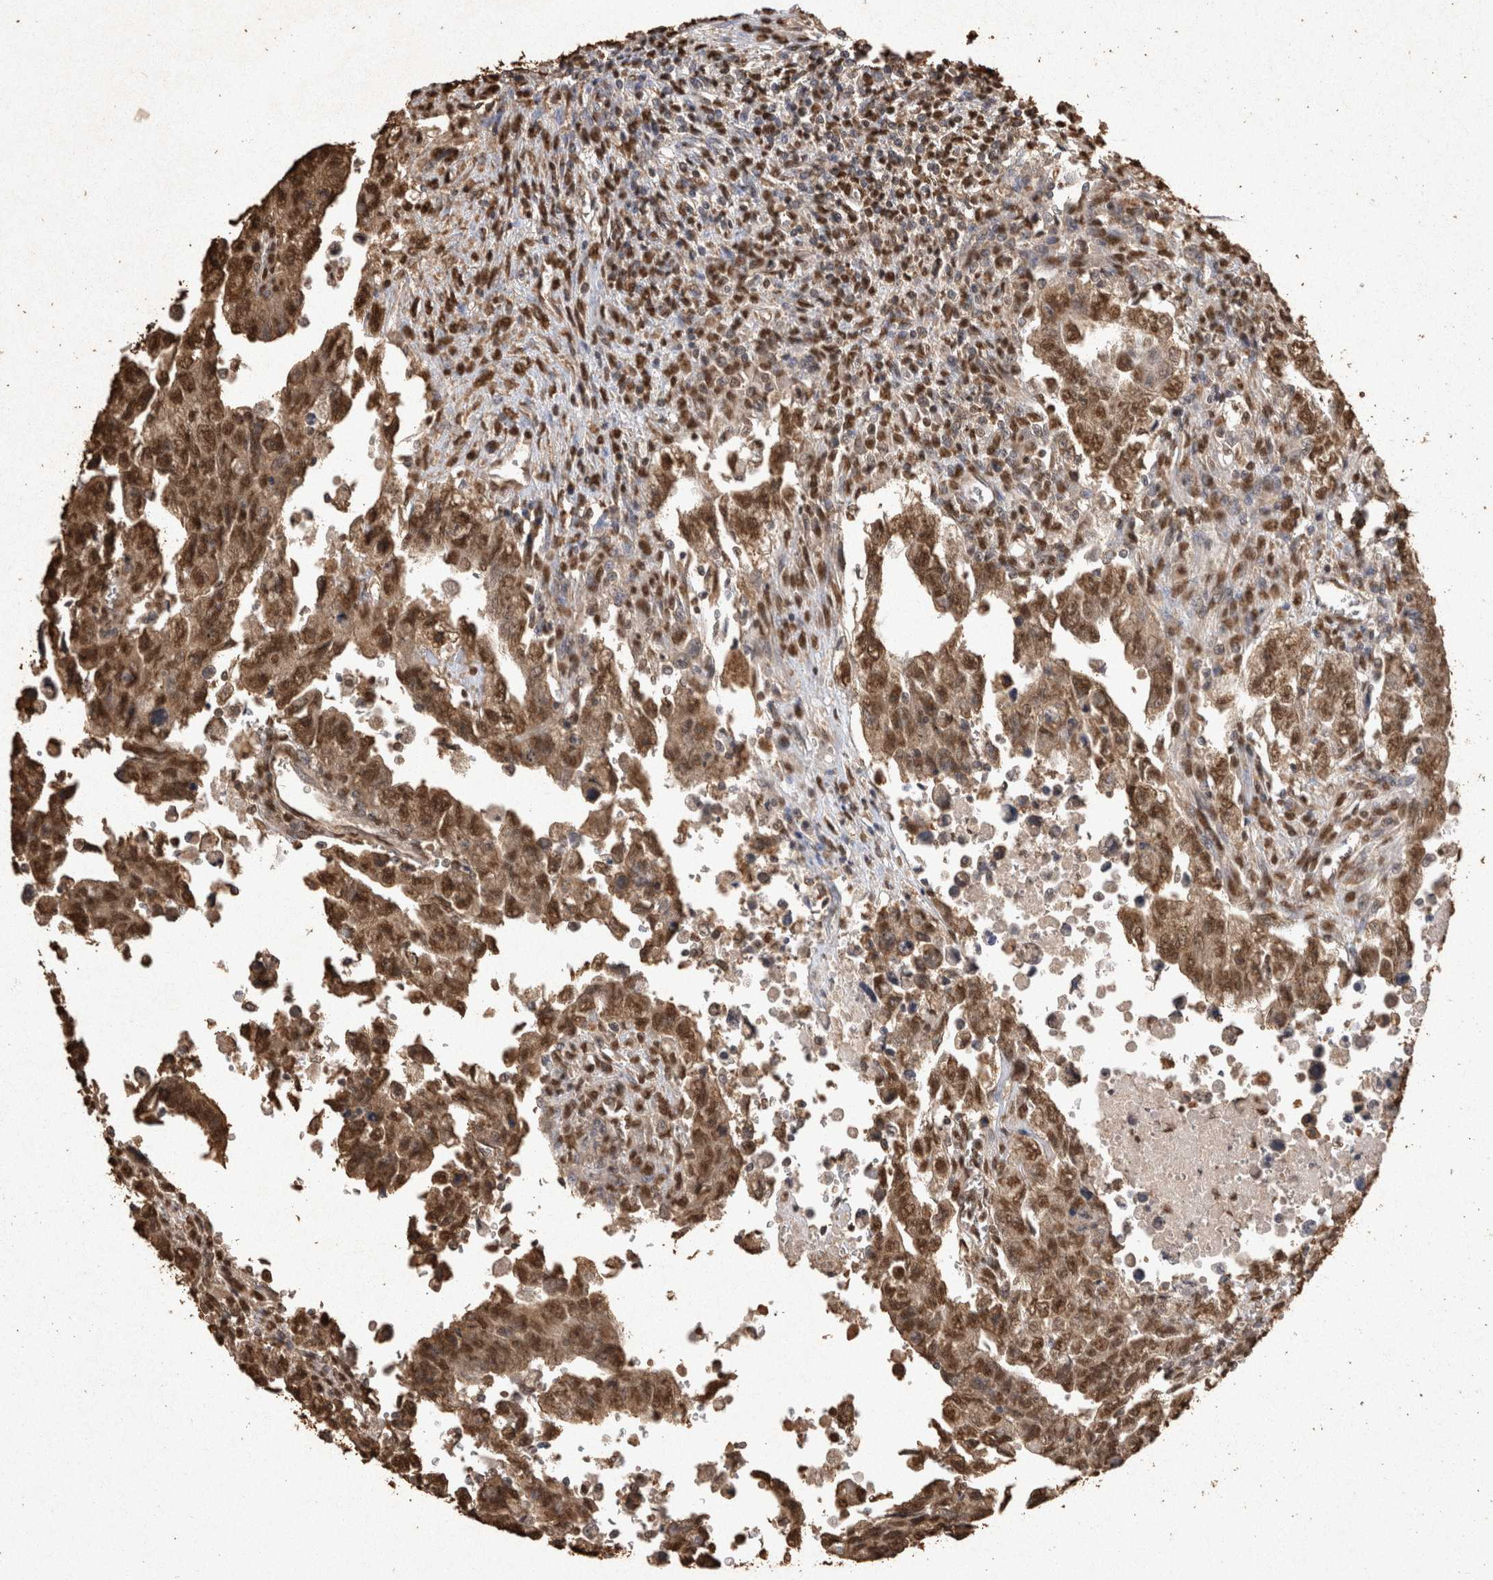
{"staining": {"intensity": "strong", "quantity": ">75%", "location": "cytoplasmic/membranous,nuclear"}, "tissue": "testis cancer", "cell_type": "Tumor cells", "image_type": "cancer", "snomed": [{"axis": "morphology", "description": "Carcinoma, Embryonal, NOS"}, {"axis": "topography", "description": "Testis"}], "caption": "Human embryonal carcinoma (testis) stained with a protein marker displays strong staining in tumor cells.", "gene": "OAS2", "patient": {"sex": "male", "age": 28}}